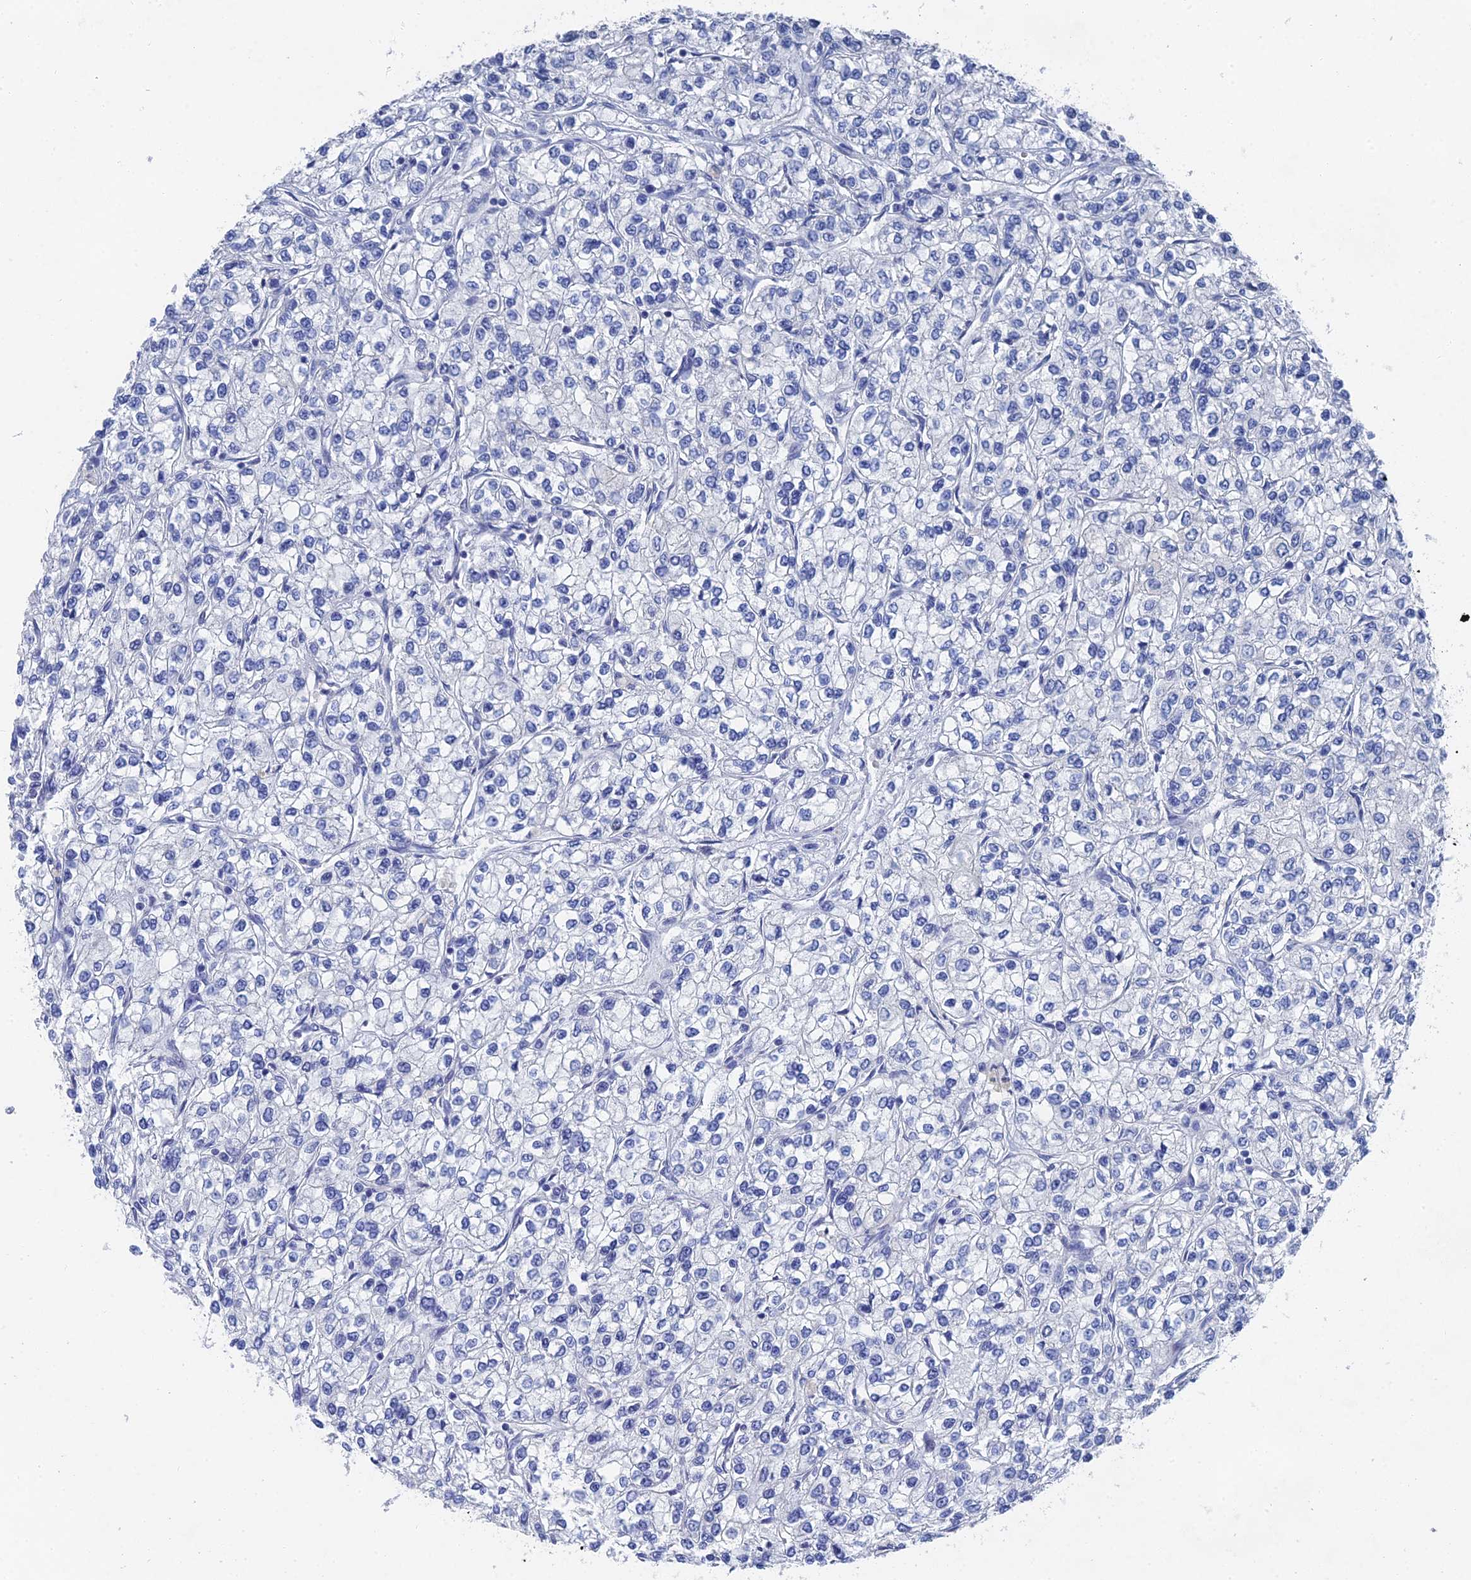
{"staining": {"intensity": "negative", "quantity": "none", "location": "none"}, "tissue": "renal cancer", "cell_type": "Tumor cells", "image_type": "cancer", "snomed": [{"axis": "morphology", "description": "Adenocarcinoma, NOS"}, {"axis": "topography", "description": "Kidney"}], "caption": "High power microscopy photomicrograph of an immunohistochemistry photomicrograph of adenocarcinoma (renal), revealing no significant expression in tumor cells.", "gene": "GFAP", "patient": {"sex": "male", "age": 80}}